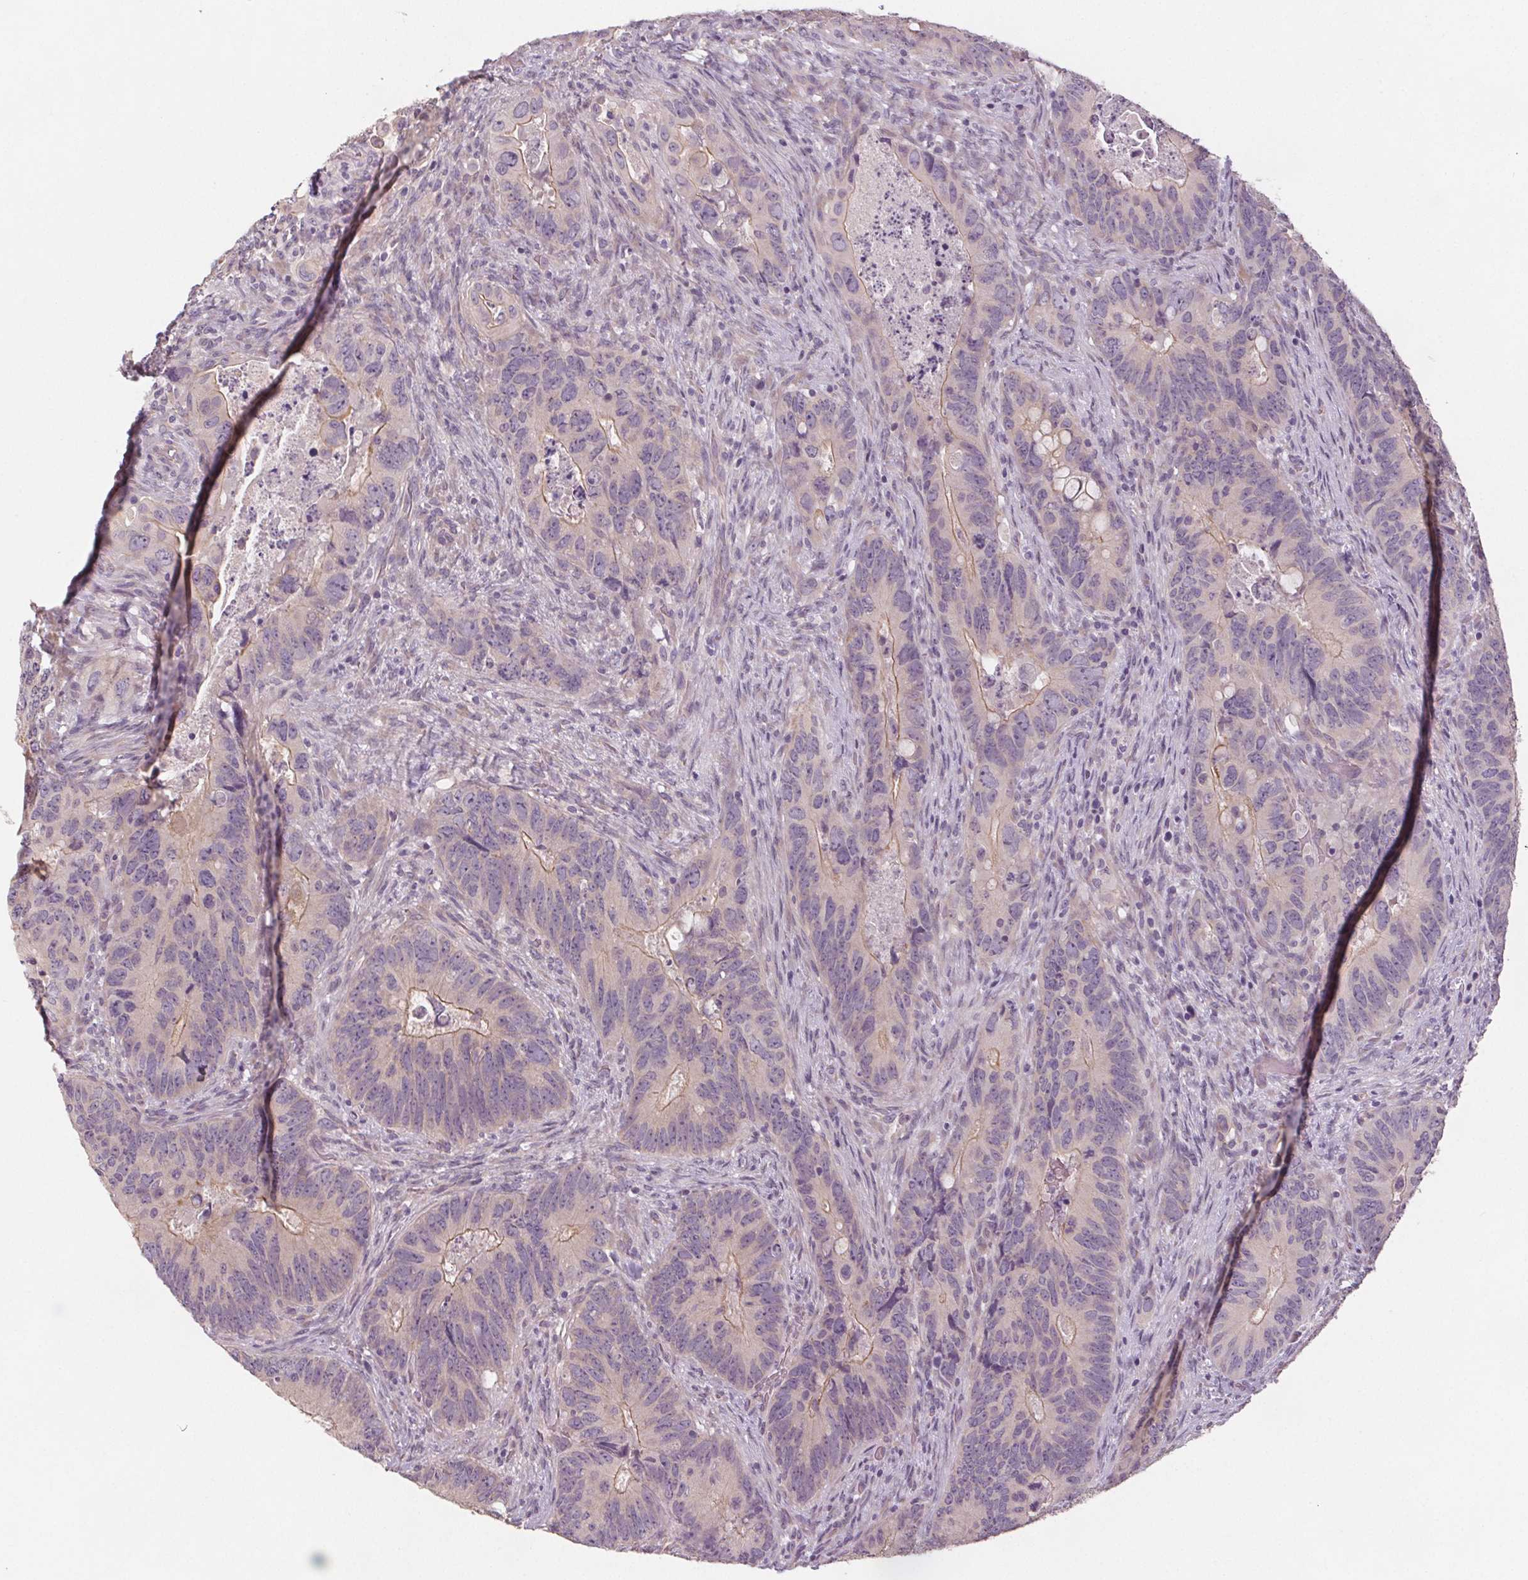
{"staining": {"intensity": "weak", "quantity": "<25%", "location": "cytoplasmic/membranous"}, "tissue": "colorectal cancer", "cell_type": "Tumor cells", "image_type": "cancer", "snomed": [{"axis": "morphology", "description": "Adenocarcinoma, NOS"}, {"axis": "topography", "description": "Rectum"}], "caption": "IHC of colorectal cancer shows no expression in tumor cells.", "gene": "VNN1", "patient": {"sex": "male", "age": 78}}